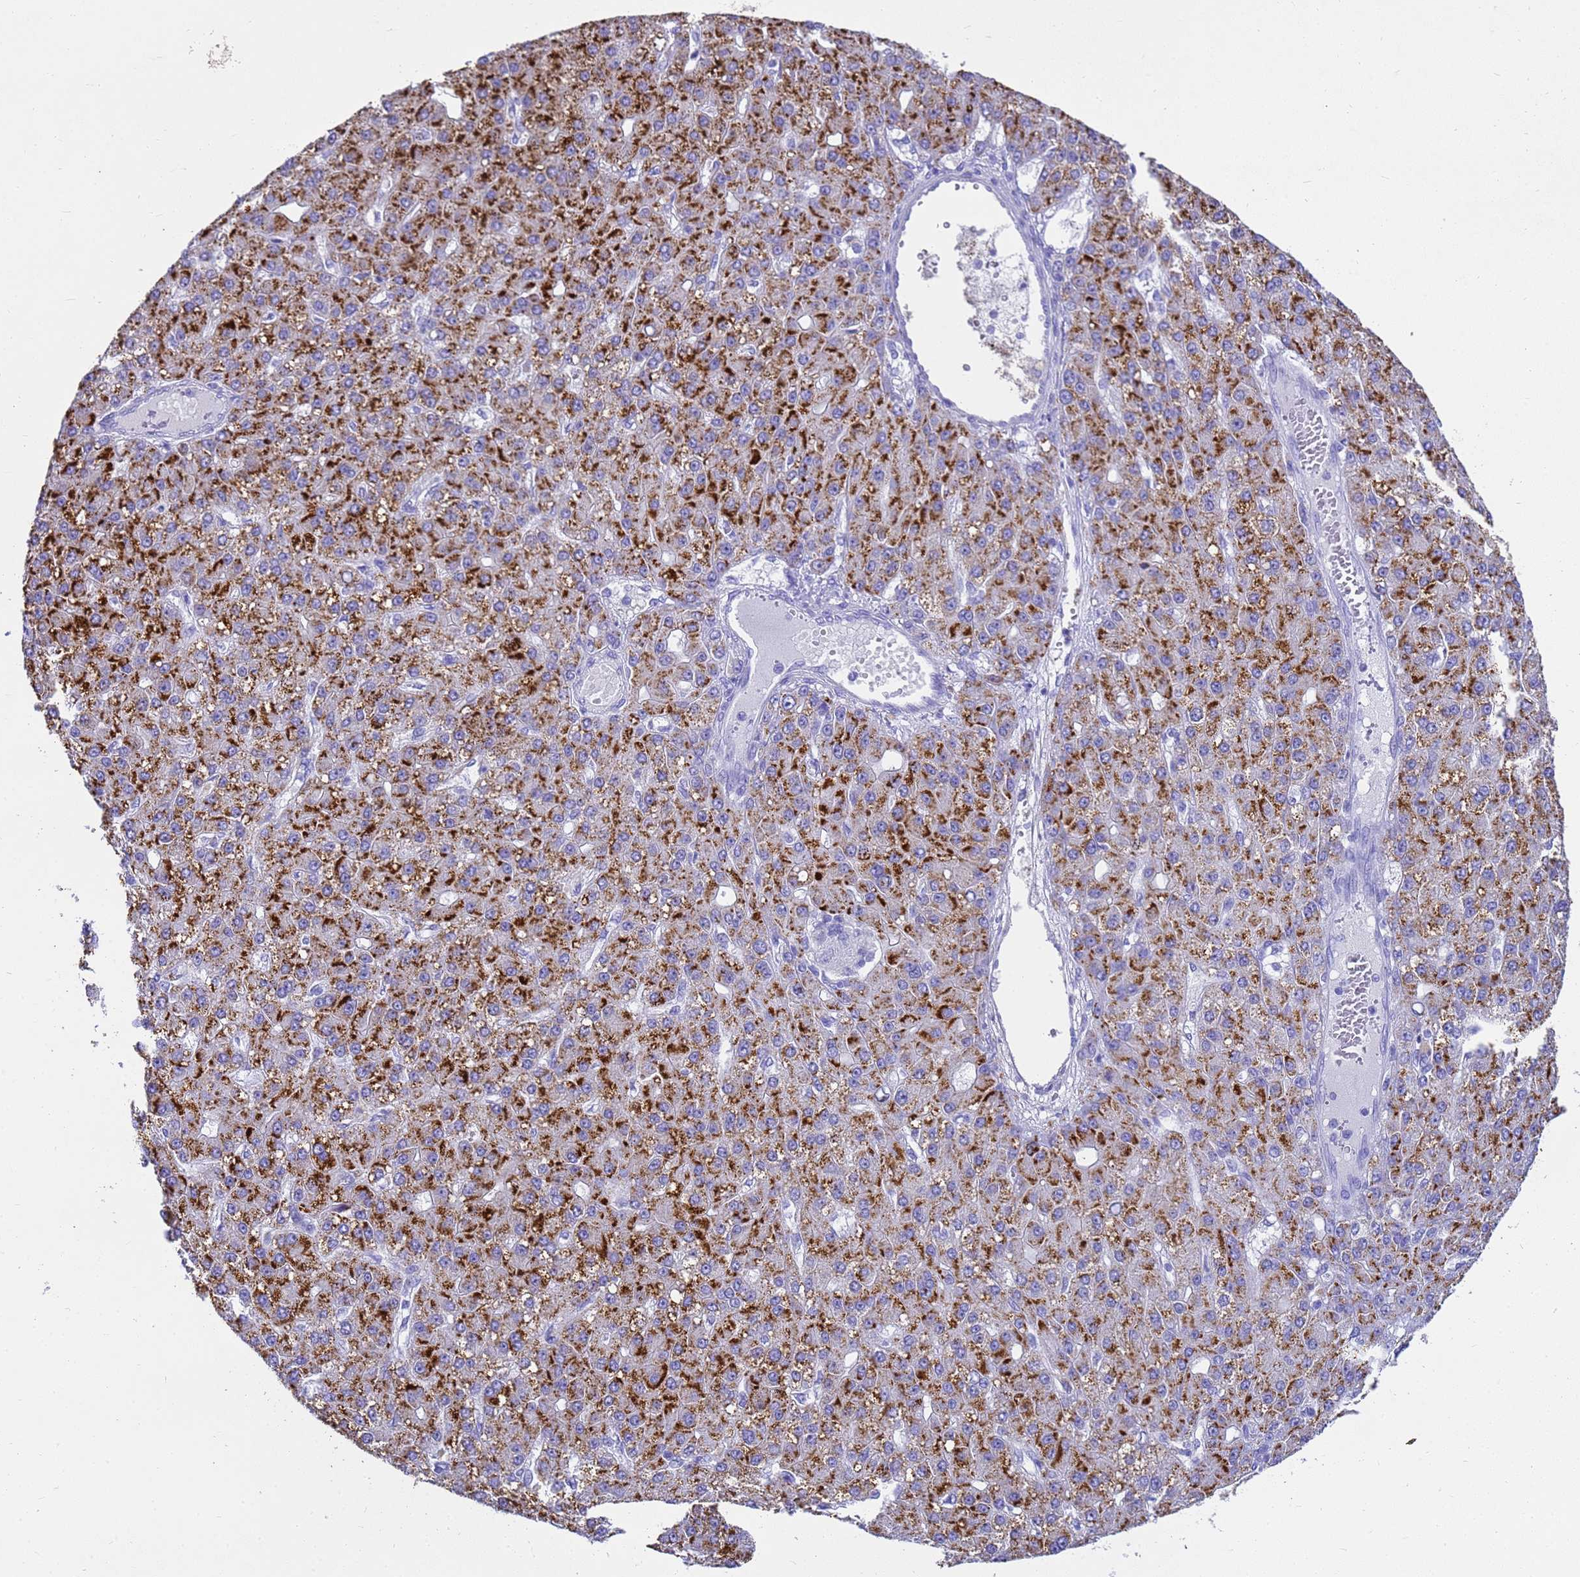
{"staining": {"intensity": "strong", "quantity": ">75%", "location": "cytoplasmic/membranous"}, "tissue": "liver cancer", "cell_type": "Tumor cells", "image_type": "cancer", "snomed": [{"axis": "morphology", "description": "Carcinoma, Hepatocellular, NOS"}, {"axis": "topography", "description": "Liver"}], "caption": "Immunohistochemical staining of hepatocellular carcinoma (liver) shows high levels of strong cytoplasmic/membranous staining in about >75% of tumor cells.", "gene": "MS4A13", "patient": {"sex": "male", "age": 67}}